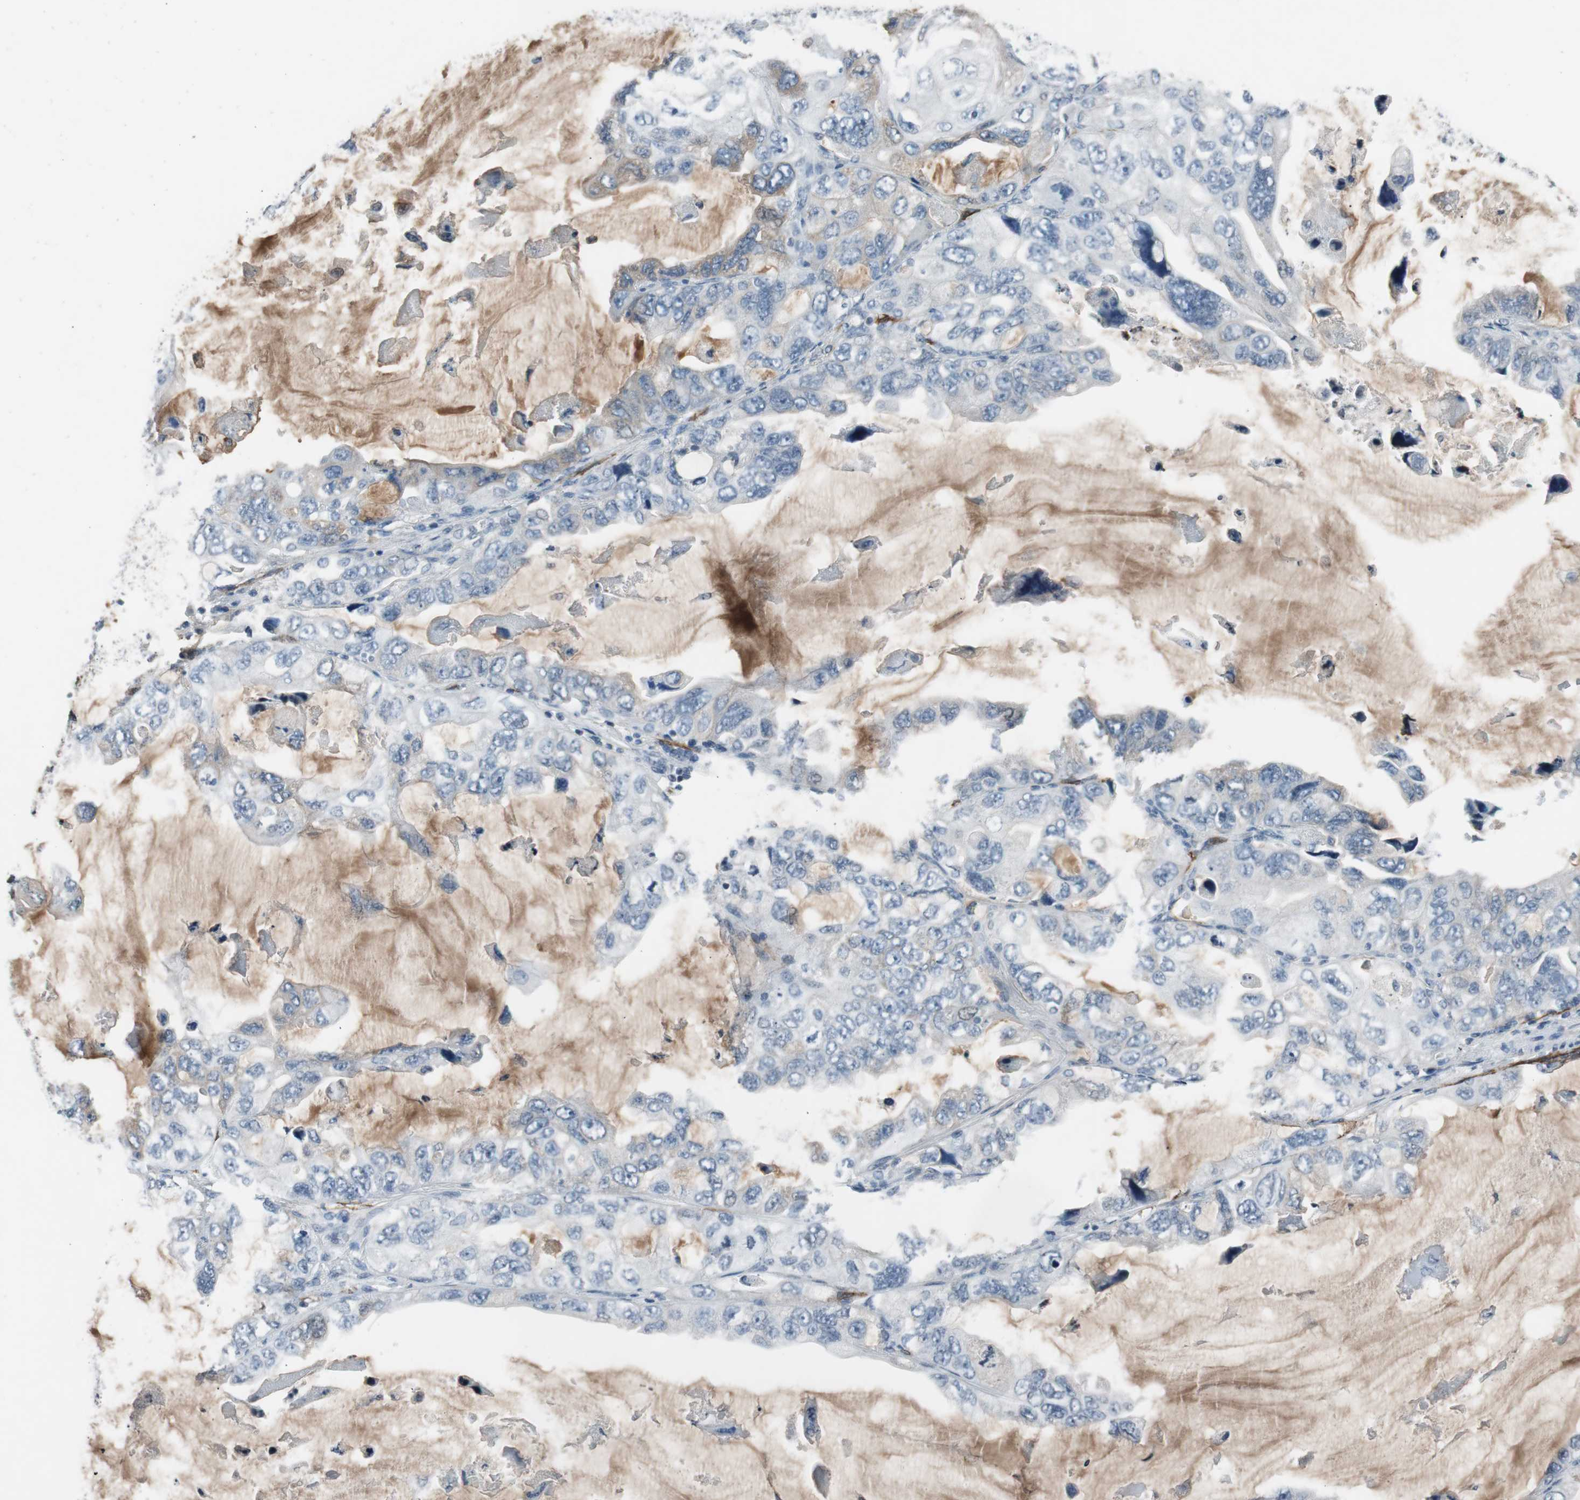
{"staining": {"intensity": "negative", "quantity": "none", "location": "none"}, "tissue": "lung cancer", "cell_type": "Tumor cells", "image_type": "cancer", "snomed": [{"axis": "morphology", "description": "Squamous cell carcinoma, NOS"}, {"axis": "topography", "description": "Lung"}], "caption": "Immunohistochemistry image of lung cancer (squamous cell carcinoma) stained for a protein (brown), which shows no positivity in tumor cells.", "gene": "PDPN", "patient": {"sex": "female", "age": 73}}